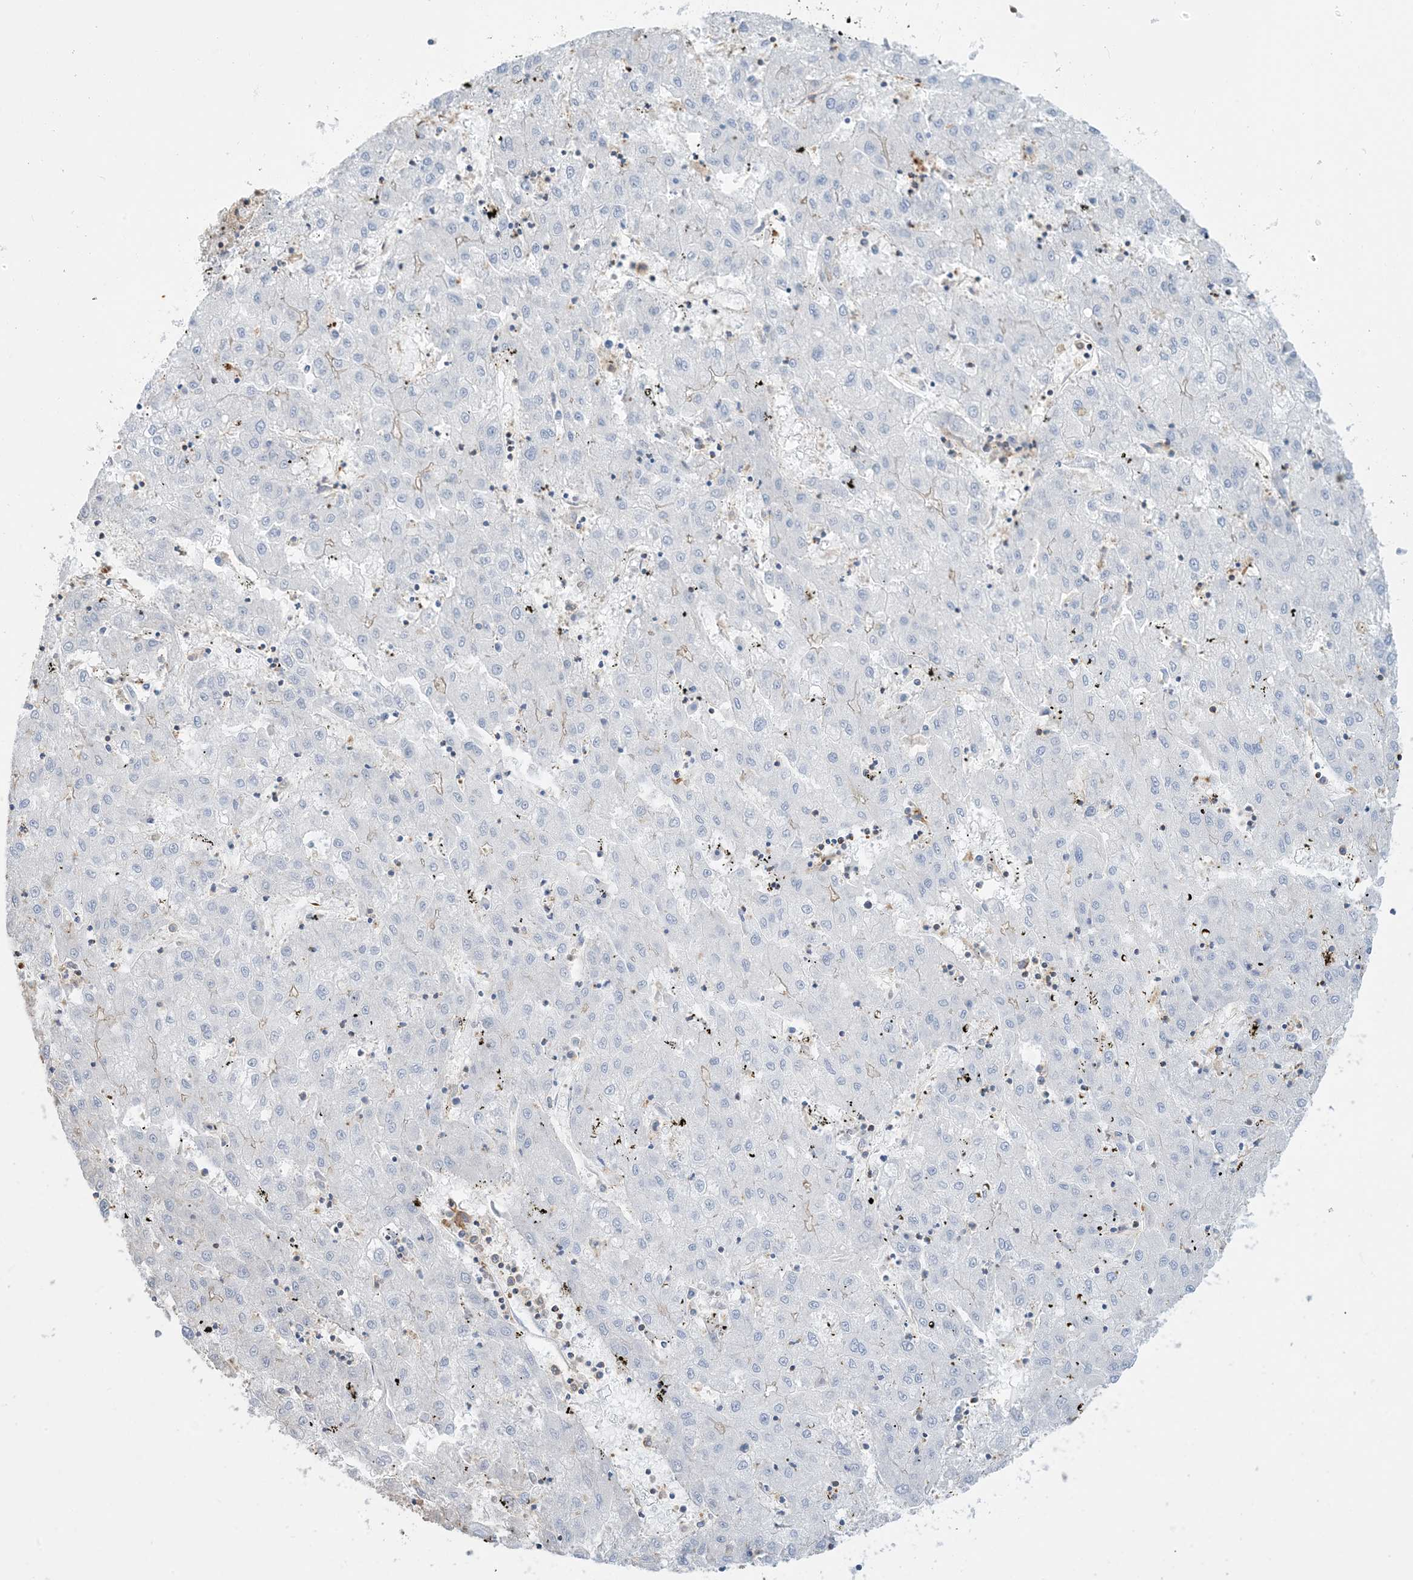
{"staining": {"intensity": "negative", "quantity": "none", "location": "none"}, "tissue": "liver cancer", "cell_type": "Tumor cells", "image_type": "cancer", "snomed": [{"axis": "morphology", "description": "Carcinoma, Hepatocellular, NOS"}, {"axis": "topography", "description": "Liver"}], "caption": "There is no significant expression in tumor cells of liver cancer.", "gene": "GTF3C2", "patient": {"sex": "male", "age": 72}}